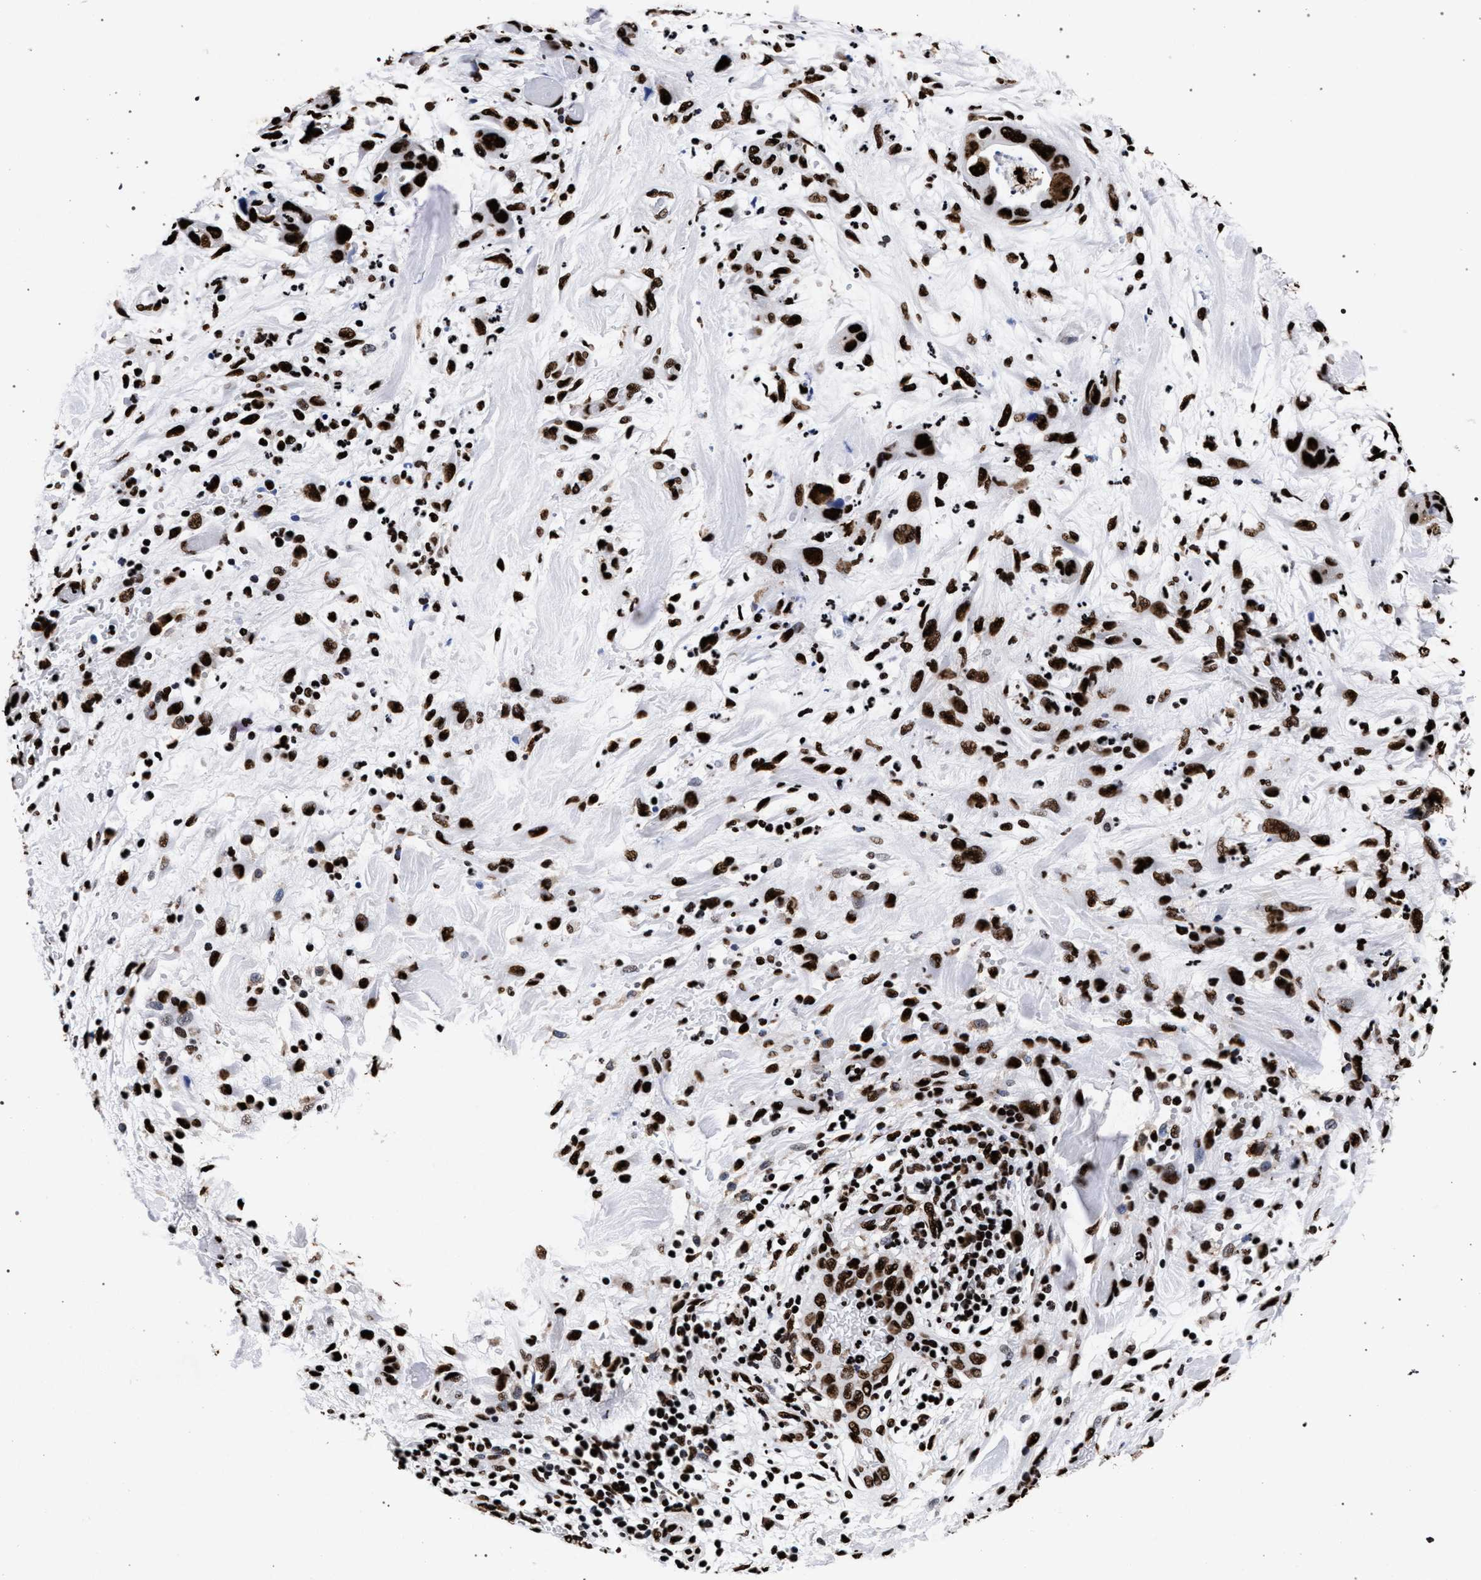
{"staining": {"intensity": "strong", "quantity": ">75%", "location": "nuclear"}, "tissue": "pancreatic cancer", "cell_type": "Tumor cells", "image_type": "cancer", "snomed": [{"axis": "morphology", "description": "Adenocarcinoma, NOS"}, {"axis": "topography", "description": "Pancreas"}], "caption": "High-magnification brightfield microscopy of adenocarcinoma (pancreatic) stained with DAB (3,3'-diaminobenzidine) (brown) and counterstained with hematoxylin (blue). tumor cells exhibit strong nuclear staining is seen in about>75% of cells.", "gene": "HNRNPA1", "patient": {"sex": "female", "age": 71}}